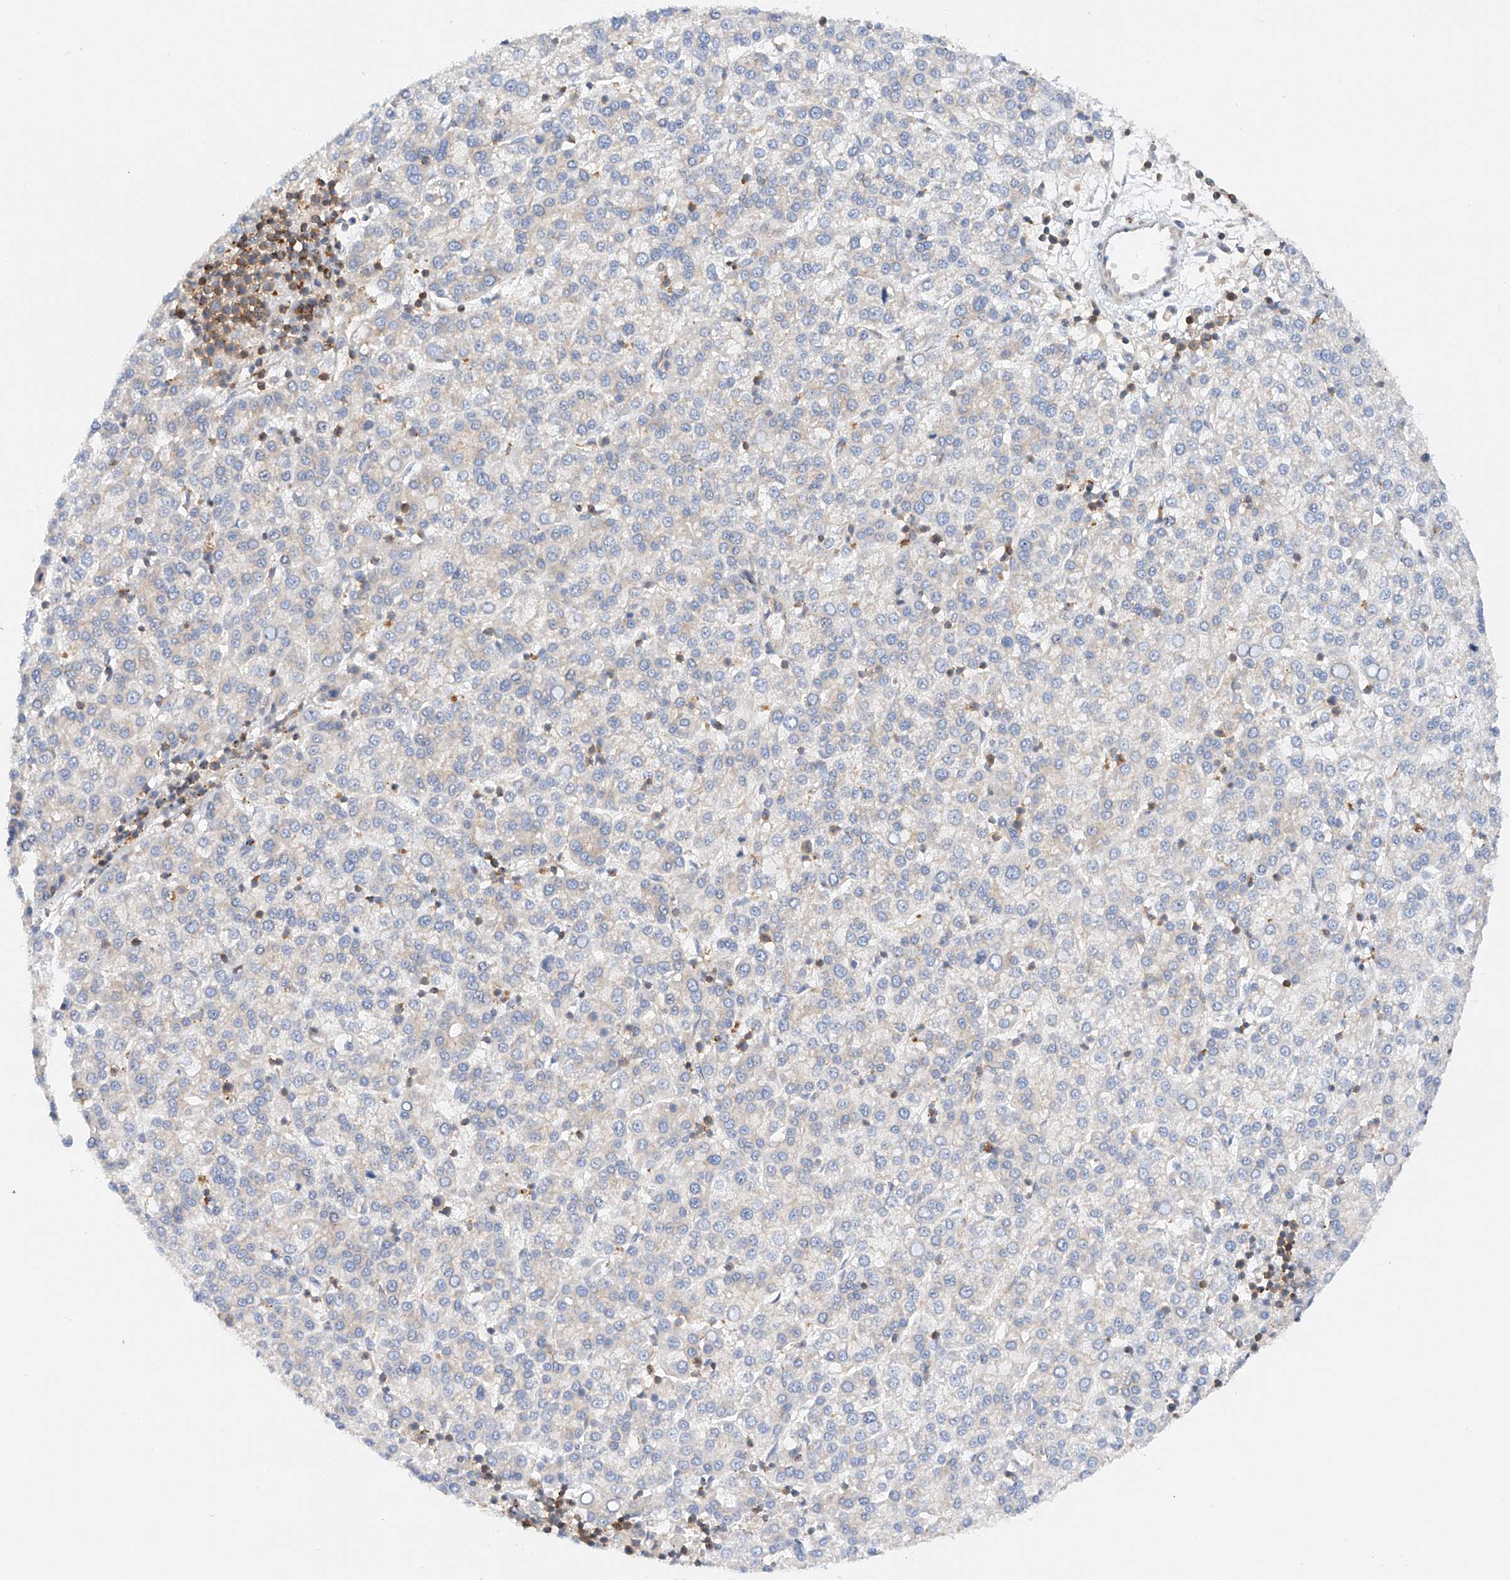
{"staining": {"intensity": "negative", "quantity": "none", "location": "none"}, "tissue": "liver cancer", "cell_type": "Tumor cells", "image_type": "cancer", "snomed": [{"axis": "morphology", "description": "Carcinoma, Hepatocellular, NOS"}, {"axis": "topography", "description": "Liver"}], "caption": "A micrograph of hepatocellular carcinoma (liver) stained for a protein reveals no brown staining in tumor cells.", "gene": "MFN2", "patient": {"sex": "female", "age": 58}}